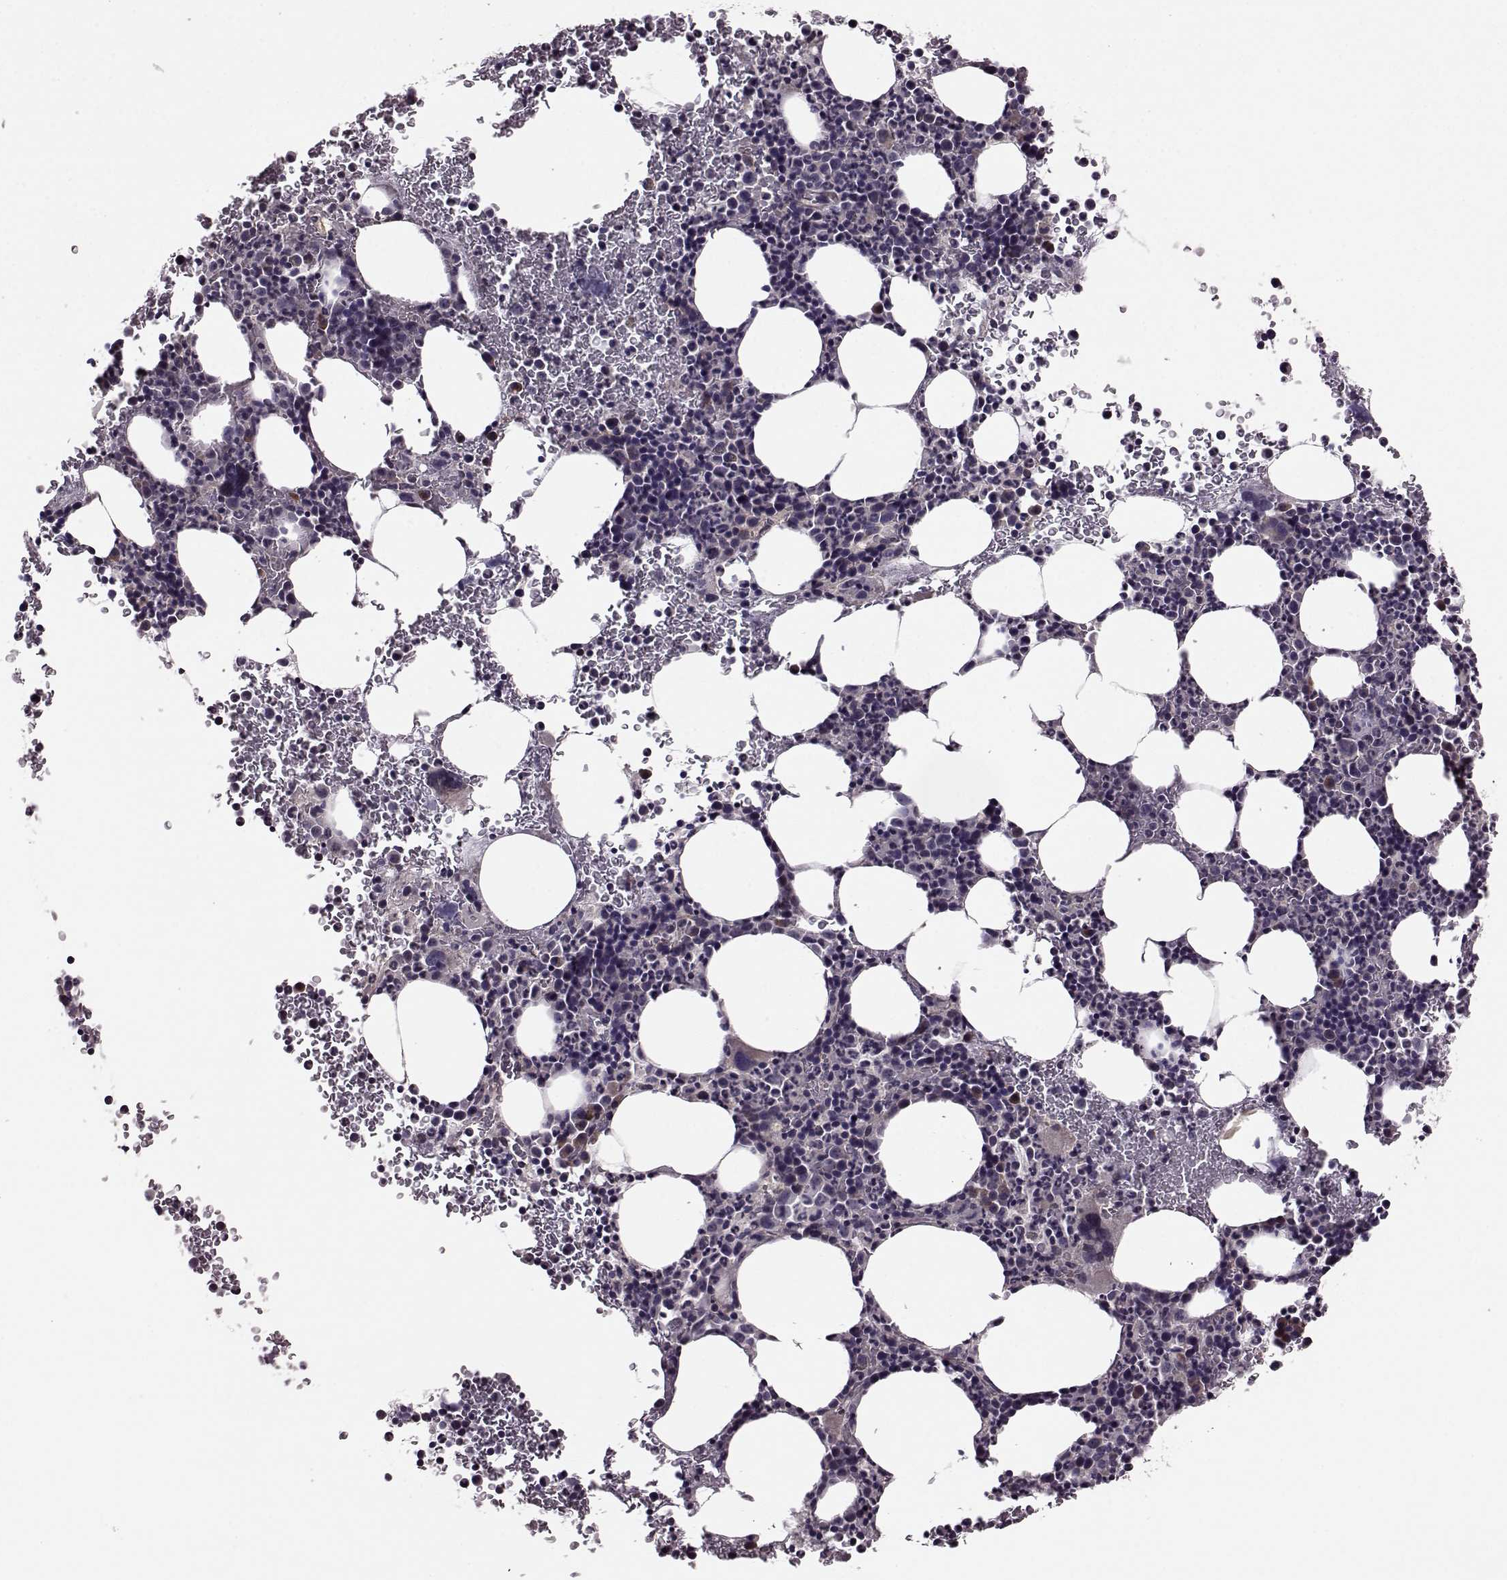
{"staining": {"intensity": "weak", "quantity": "<25%", "location": "cytoplasmic/membranous"}, "tissue": "bone marrow", "cell_type": "Hematopoietic cells", "image_type": "normal", "snomed": [{"axis": "morphology", "description": "Normal tissue, NOS"}, {"axis": "topography", "description": "Bone marrow"}], "caption": "Hematopoietic cells are negative for brown protein staining in benign bone marrow. Brightfield microscopy of IHC stained with DAB (brown) and hematoxylin (blue), captured at high magnification.", "gene": "SYNPO", "patient": {"sex": "male", "age": 72}}